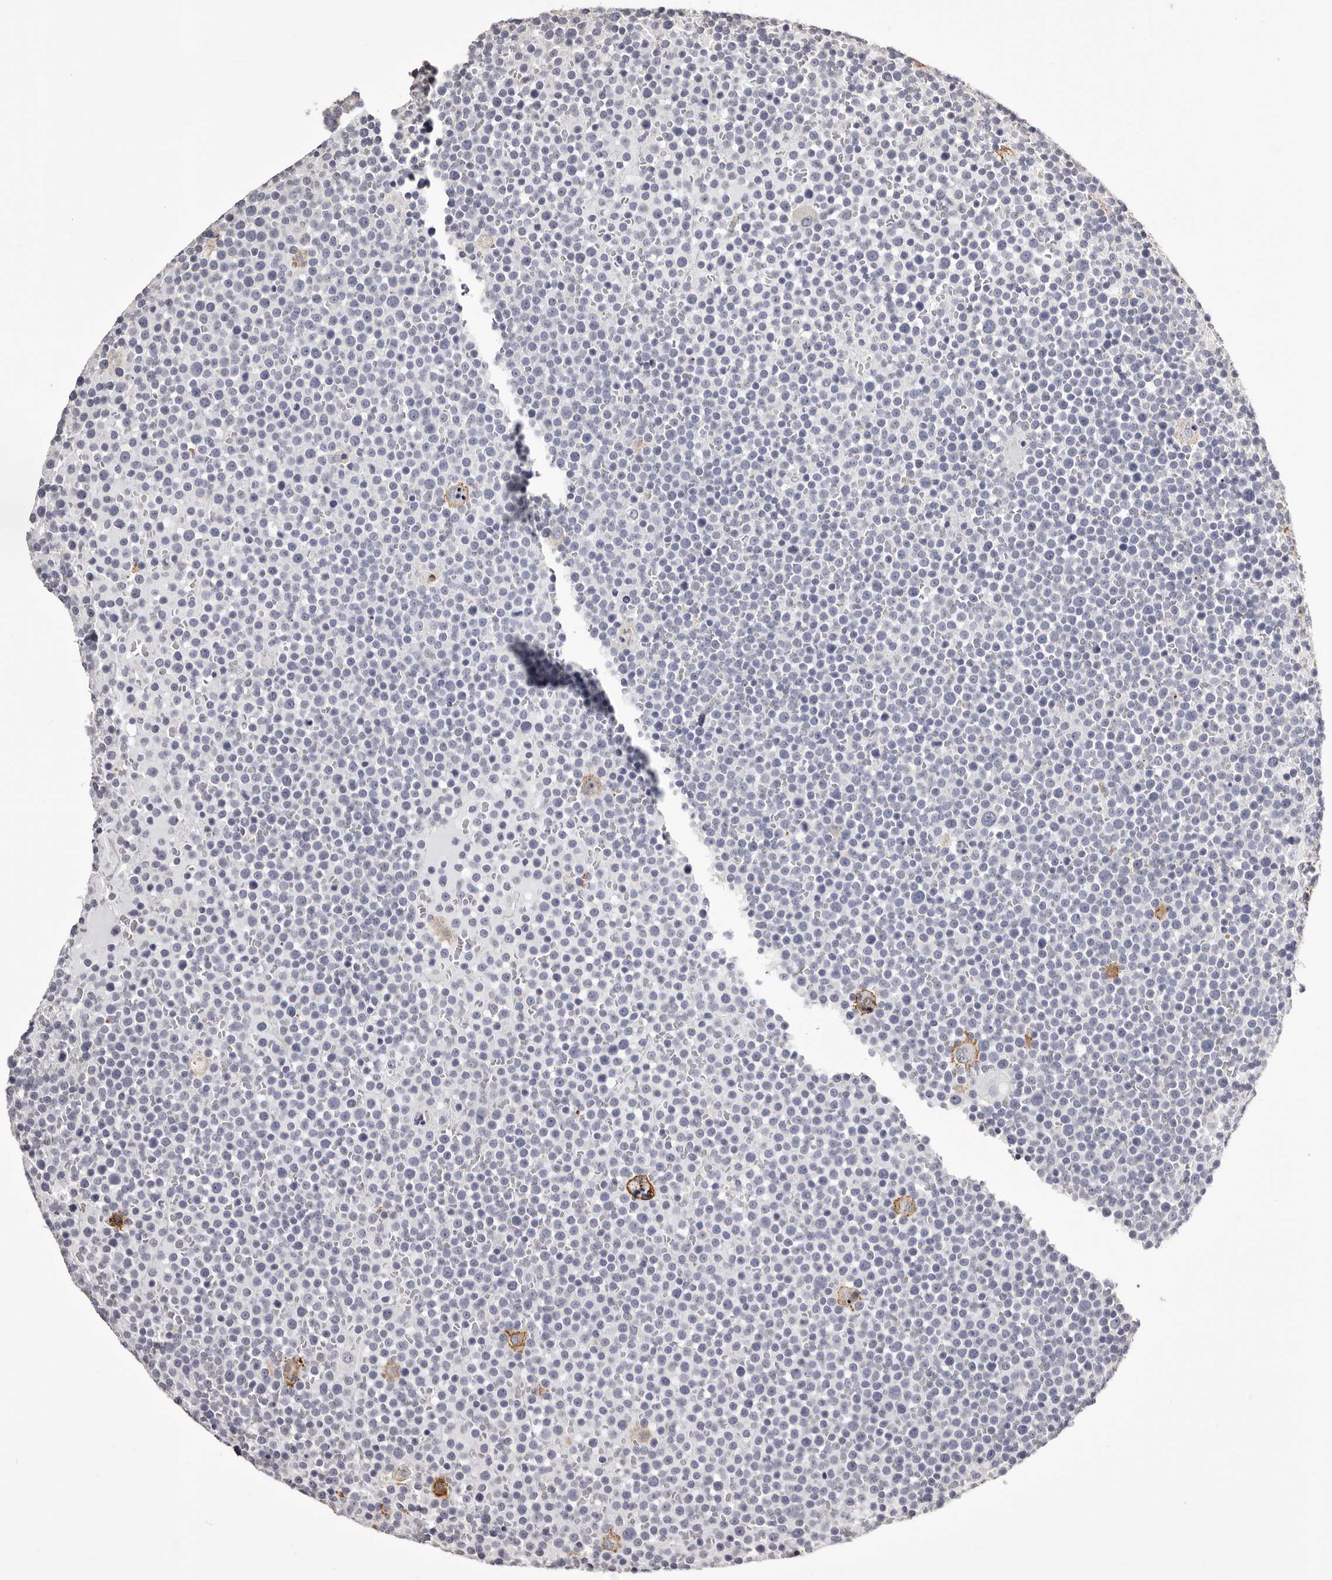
{"staining": {"intensity": "negative", "quantity": "none", "location": "none"}, "tissue": "lymphoma", "cell_type": "Tumor cells", "image_type": "cancer", "snomed": [{"axis": "morphology", "description": "Malignant lymphoma, non-Hodgkin's type, High grade"}, {"axis": "topography", "description": "Lymph node"}], "caption": "This micrograph is of lymphoma stained with immunohistochemistry to label a protein in brown with the nuclei are counter-stained blue. There is no expression in tumor cells.", "gene": "LAD1", "patient": {"sex": "male", "age": 61}}